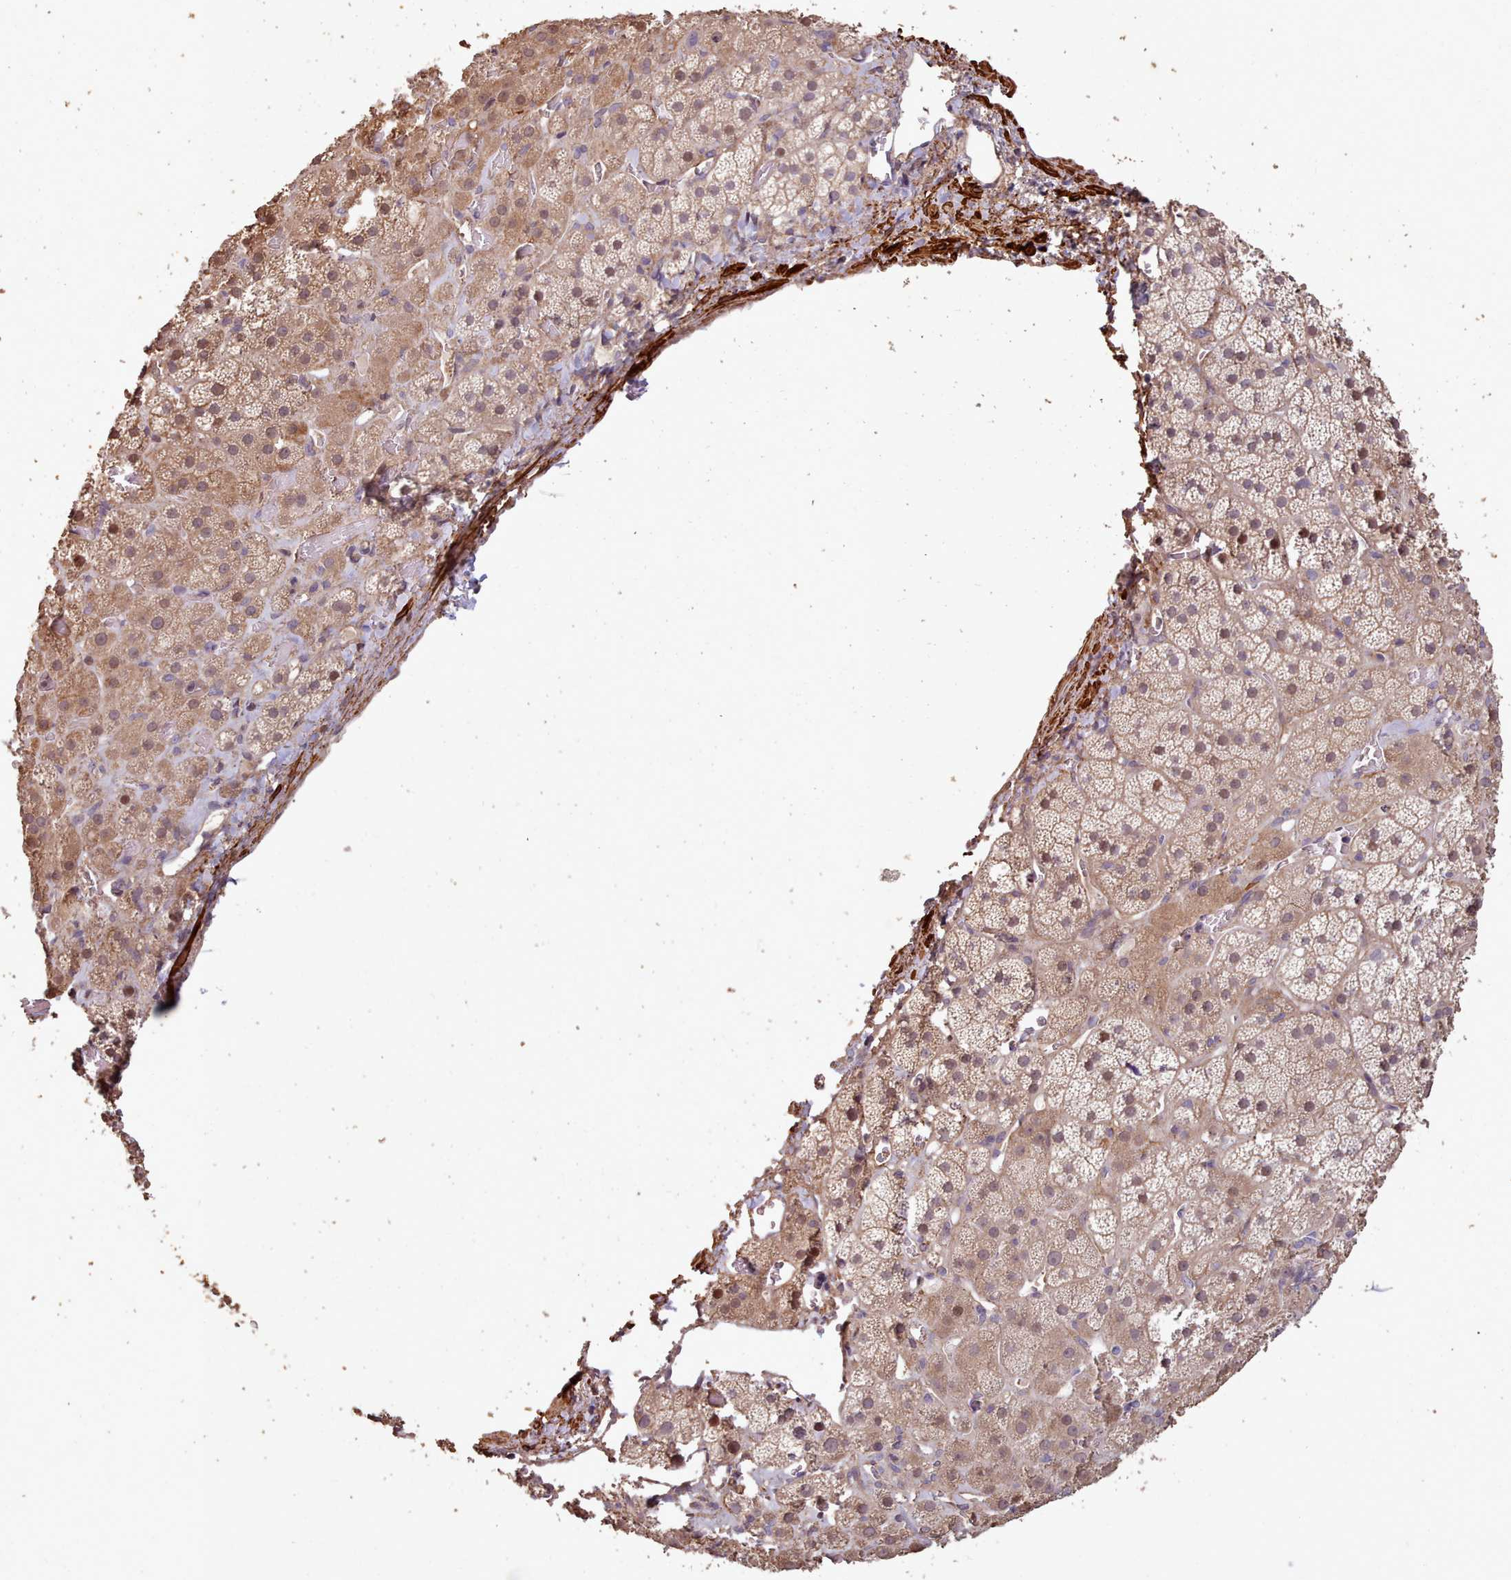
{"staining": {"intensity": "moderate", "quantity": "25%-75%", "location": "cytoplasmic/membranous,nuclear"}, "tissue": "adrenal gland", "cell_type": "Glandular cells", "image_type": "normal", "snomed": [{"axis": "morphology", "description": "Normal tissue, NOS"}, {"axis": "topography", "description": "Adrenal gland"}], "caption": "Immunohistochemical staining of benign adrenal gland exhibits 25%-75% levels of moderate cytoplasmic/membranous,nuclear protein positivity in approximately 25%-75% of glandular cells.", "gene": "NLRC4", "patient": {"sex": "male", "age": 57}}